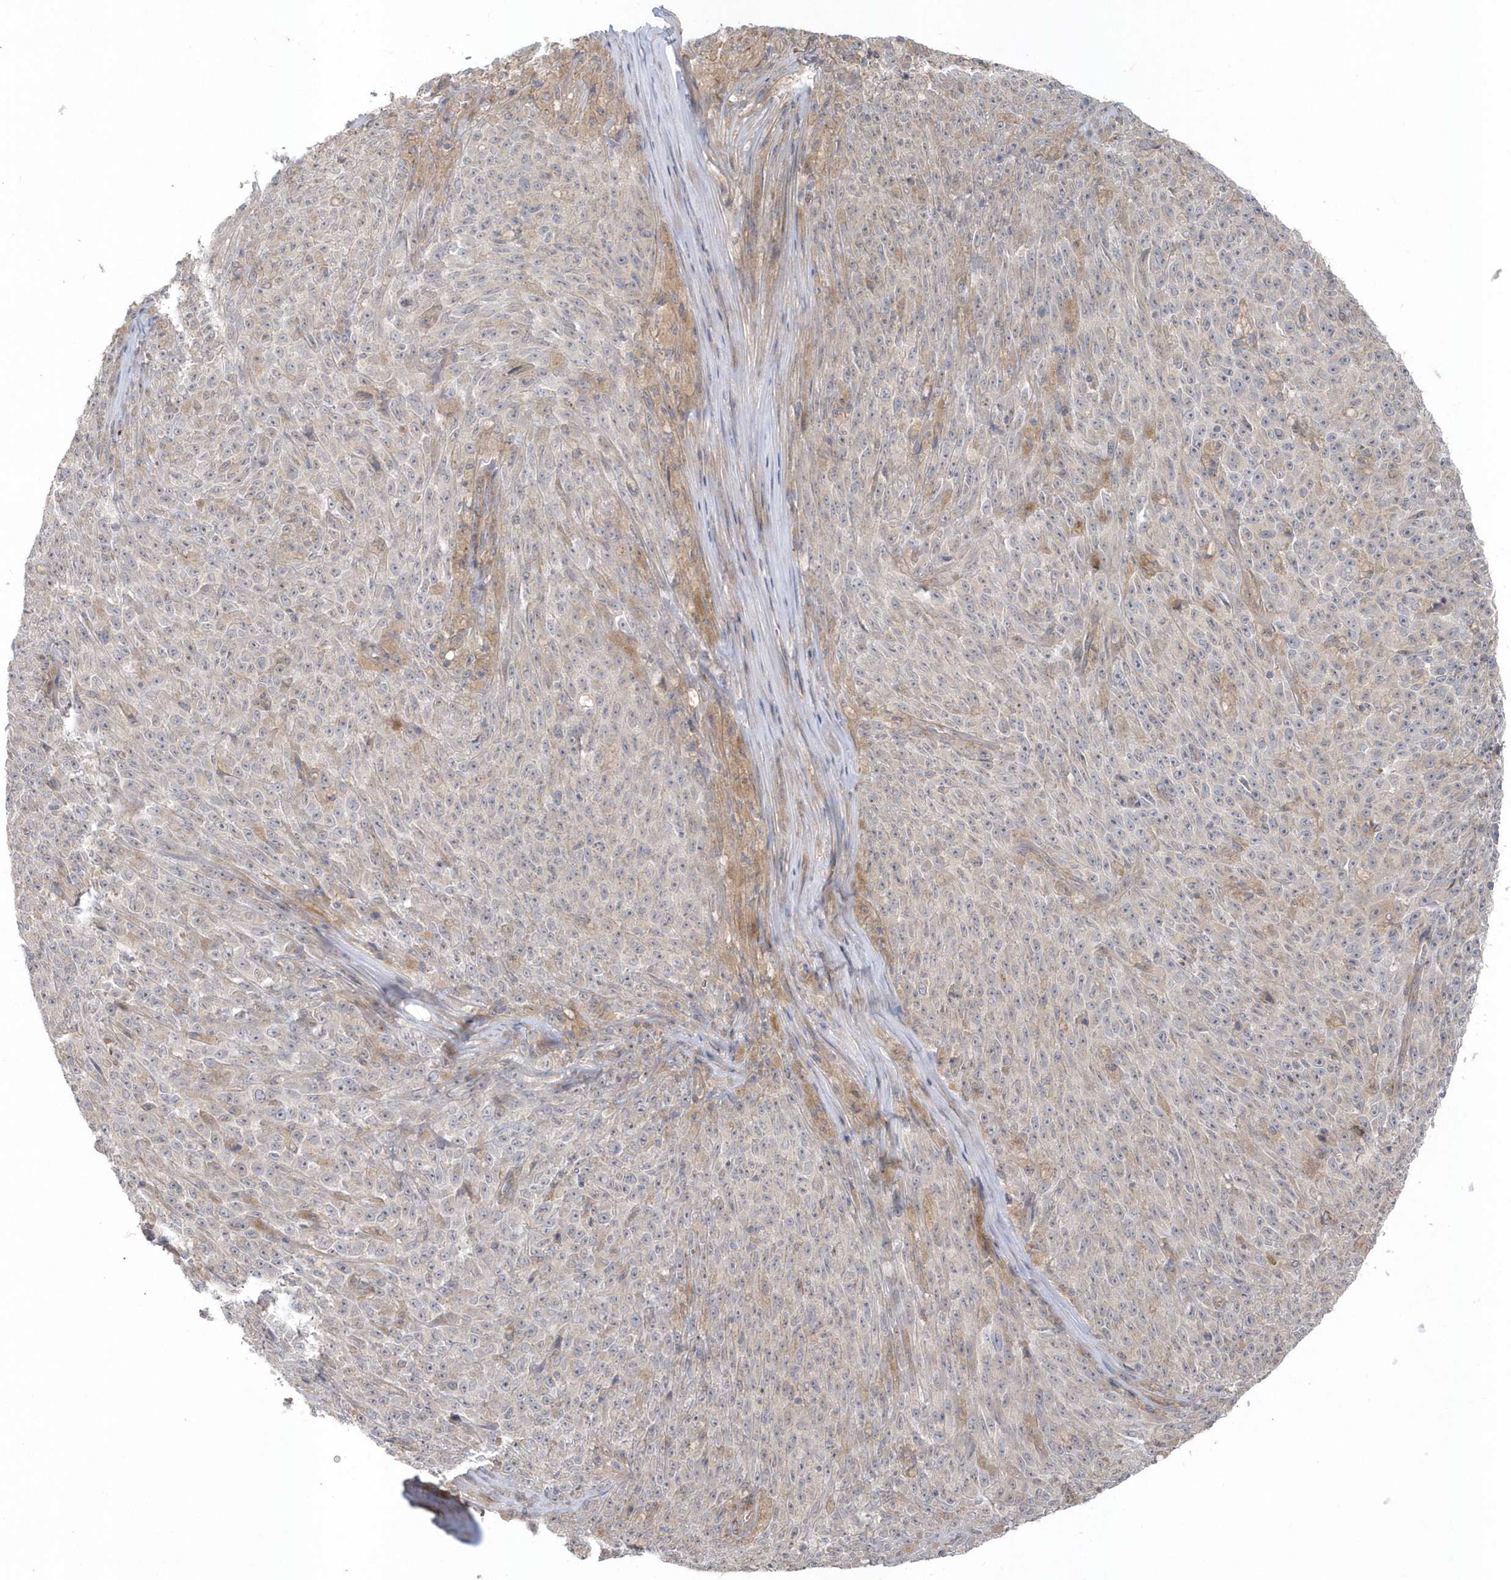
{"staining": {"intensity": "negative", "quantity": "none", "location": "none"}, "tissue": "melanoma", "cell_type": "Tumor cells", "image_type": "cancer", "snomed": [{"axis": "morphology", "description": "Malignant melanoma, NOS"}, {"axis": "topography", "description": "Skin"}], "caption": "This is a image of immunohistochemistry staining of melanoma, which shows no positivity in tumor cells. Brightfield microscopy of immunohistochemistry (IHC) stained with DAB (3,3'-diaminobenzidine) (brown) and hematoxylin (blue), captured at high magnification.", "gene": "ACTR1A", "patient": {"sex": "female", "age": 82}}